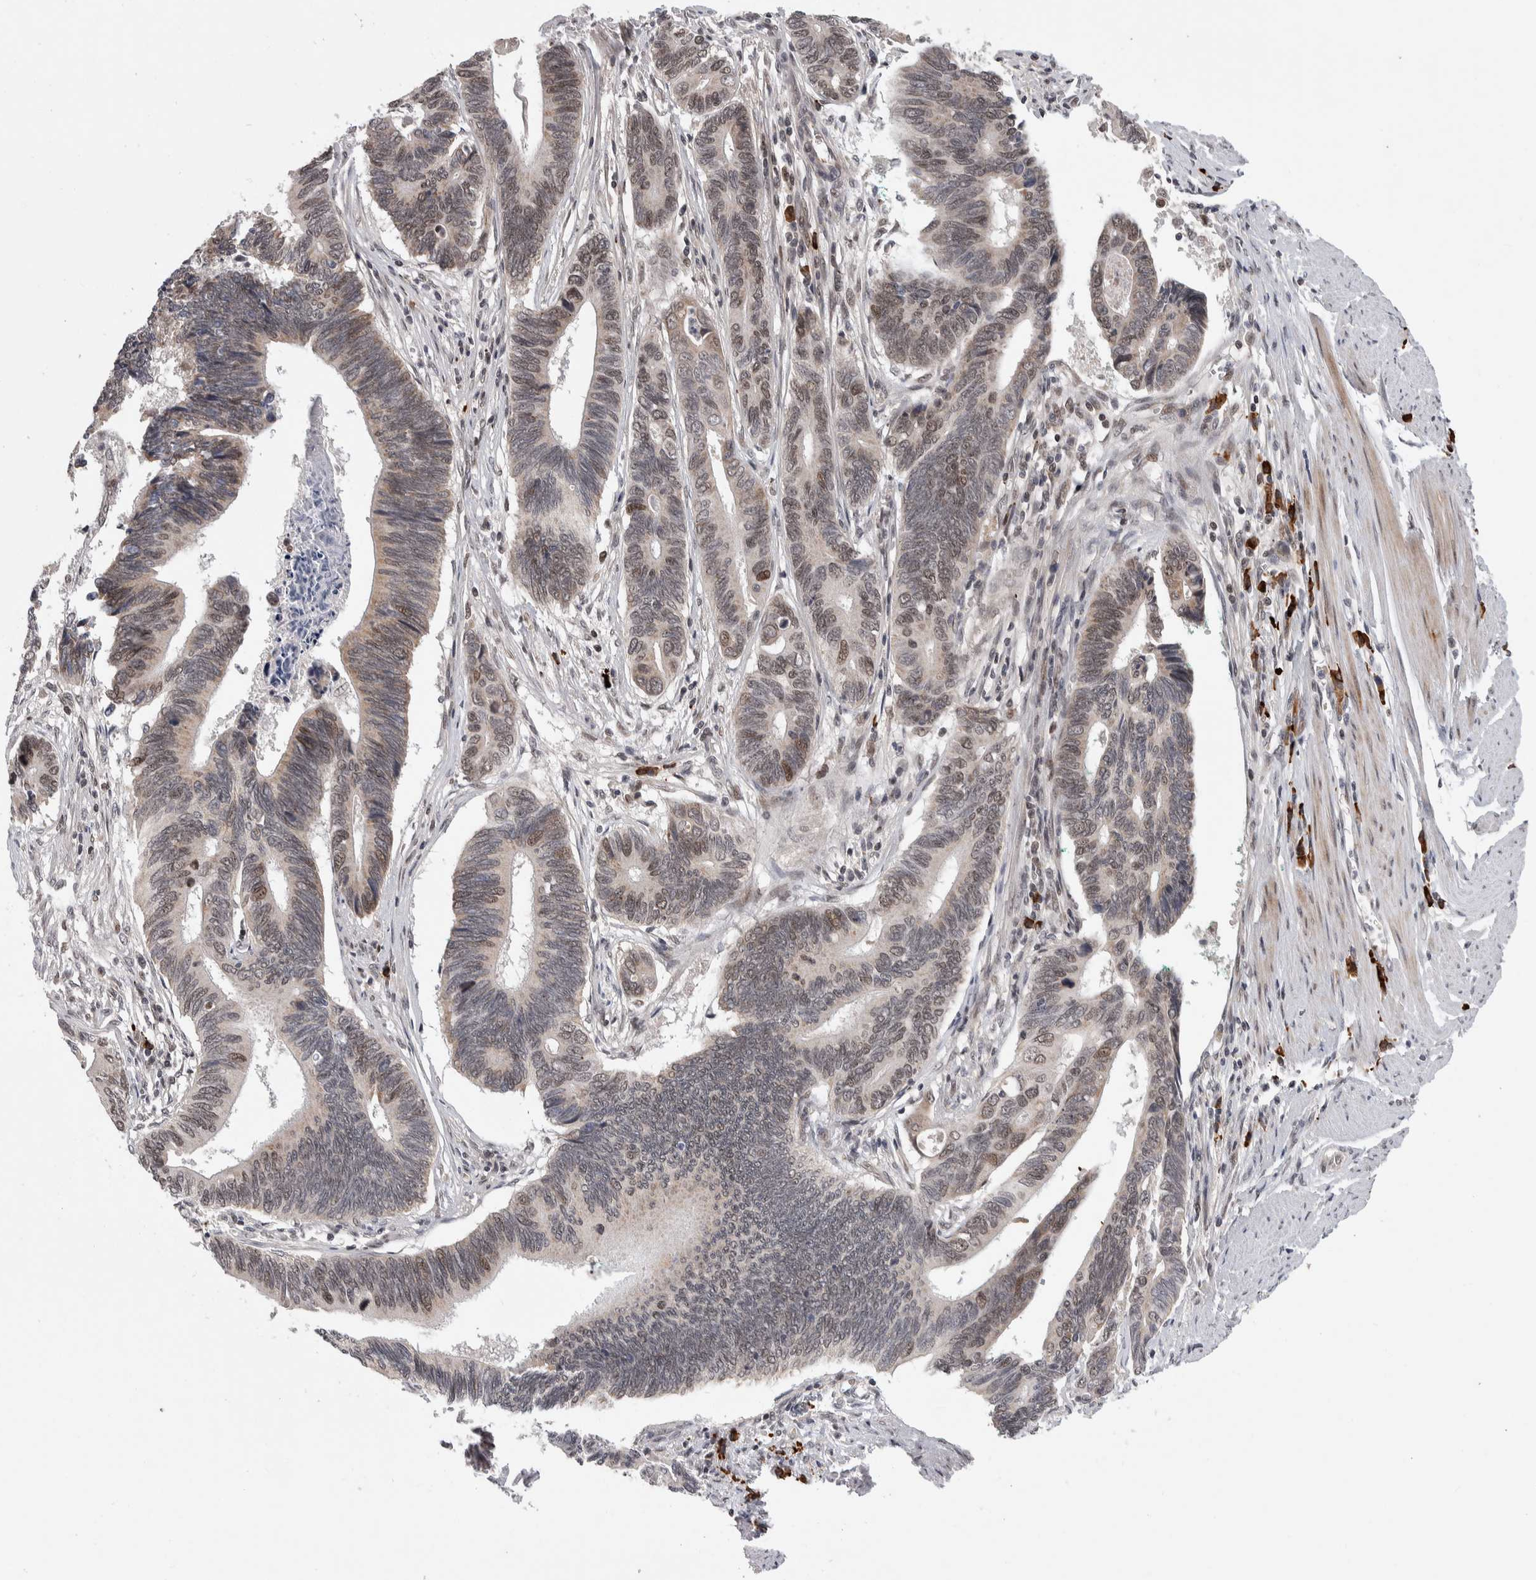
{"staining": {"intensity": "weak", "quantity": "25%-75%", "location": "nuclear"}, "tissue": "pancreatic cancer", "cell_type": "Tumor cells", "image_type": "cancer", "snomed": [{"axis": "morphology", "description": "Adenocarcinoma, NOS"}, {"axis": "topography", "description": "Pancreas"}], "caption": "Immunohistochemistry (IHC) staining of pancreatic cancer, which displays low levels of weak nuclear positivity in approximately 25%-75% of tumor cells indicating weak nuclear protein staining. The staining was performed using DAB (3,3'-diaminobenzidine) (brown) for protein detection and nuclei were counterstained in hematoxylin (blue).", "gene": "ZNF592", "patient": {"sex": "female", "age": 70}}